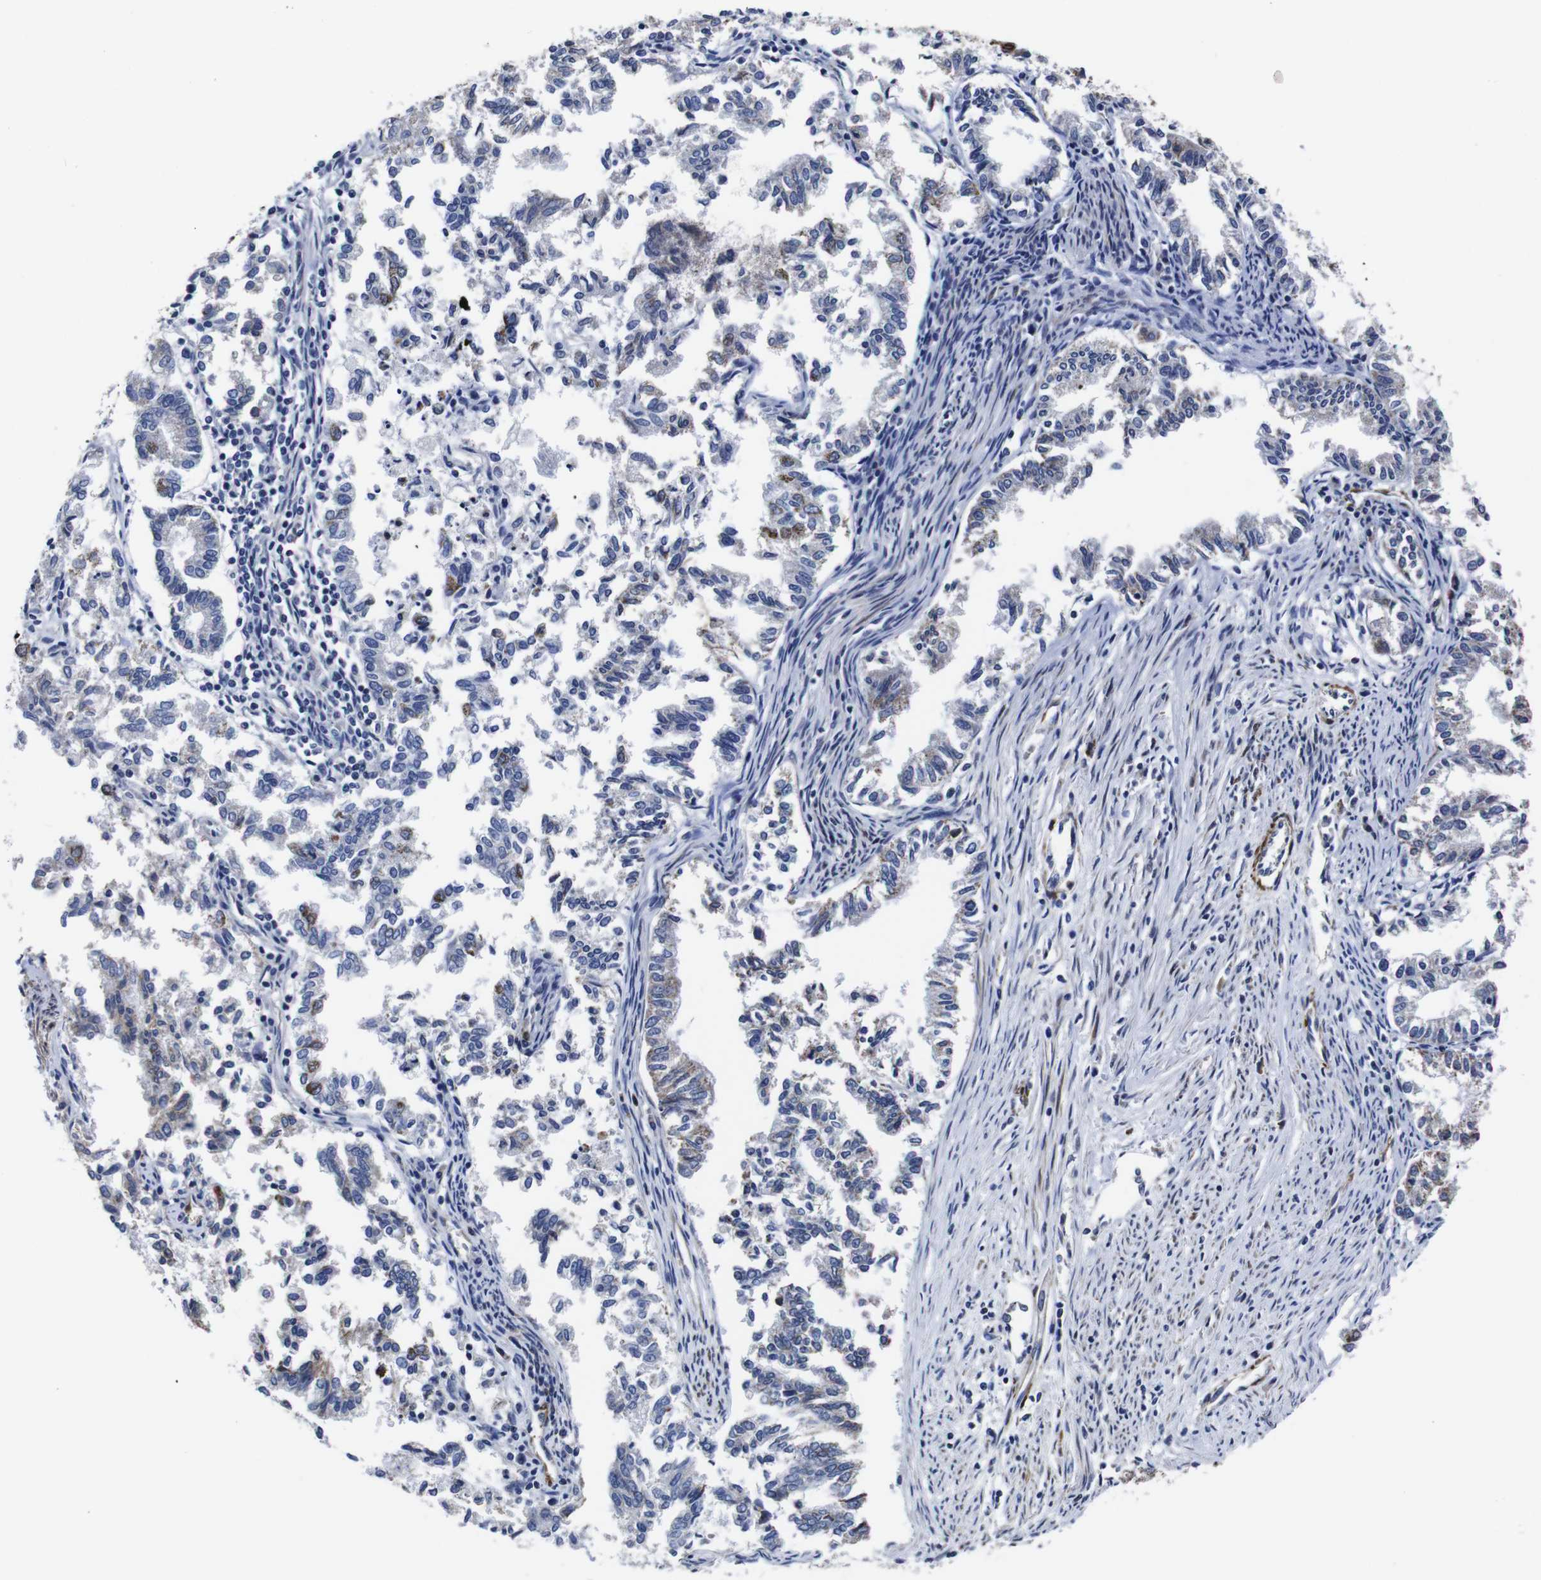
{"staining": {"intensity": "weak", "quantity": "<25%", "location": "cytoplasmic/membranous"}, "tissue": "endometrial cancer", "cell_type": "Tumor cells", "image_type": "cancer", "snomed": [{"axis": "morphology", "description": "Necrosis, NOS"}, {"axis": "morphology", "description": "Adenocarcinoma, NOS"}, {"axis": "topography", "description": "Endometrium"}], "caption": "High power microscopy photomicrograph of an immunohistochemistry (IHC) photomicrograph of adenocarcinoma (endometrial), revealing no significant expression in tumor cells.", "gene": "WNT10A", "patient": {"sex": "female", "age": 79}}